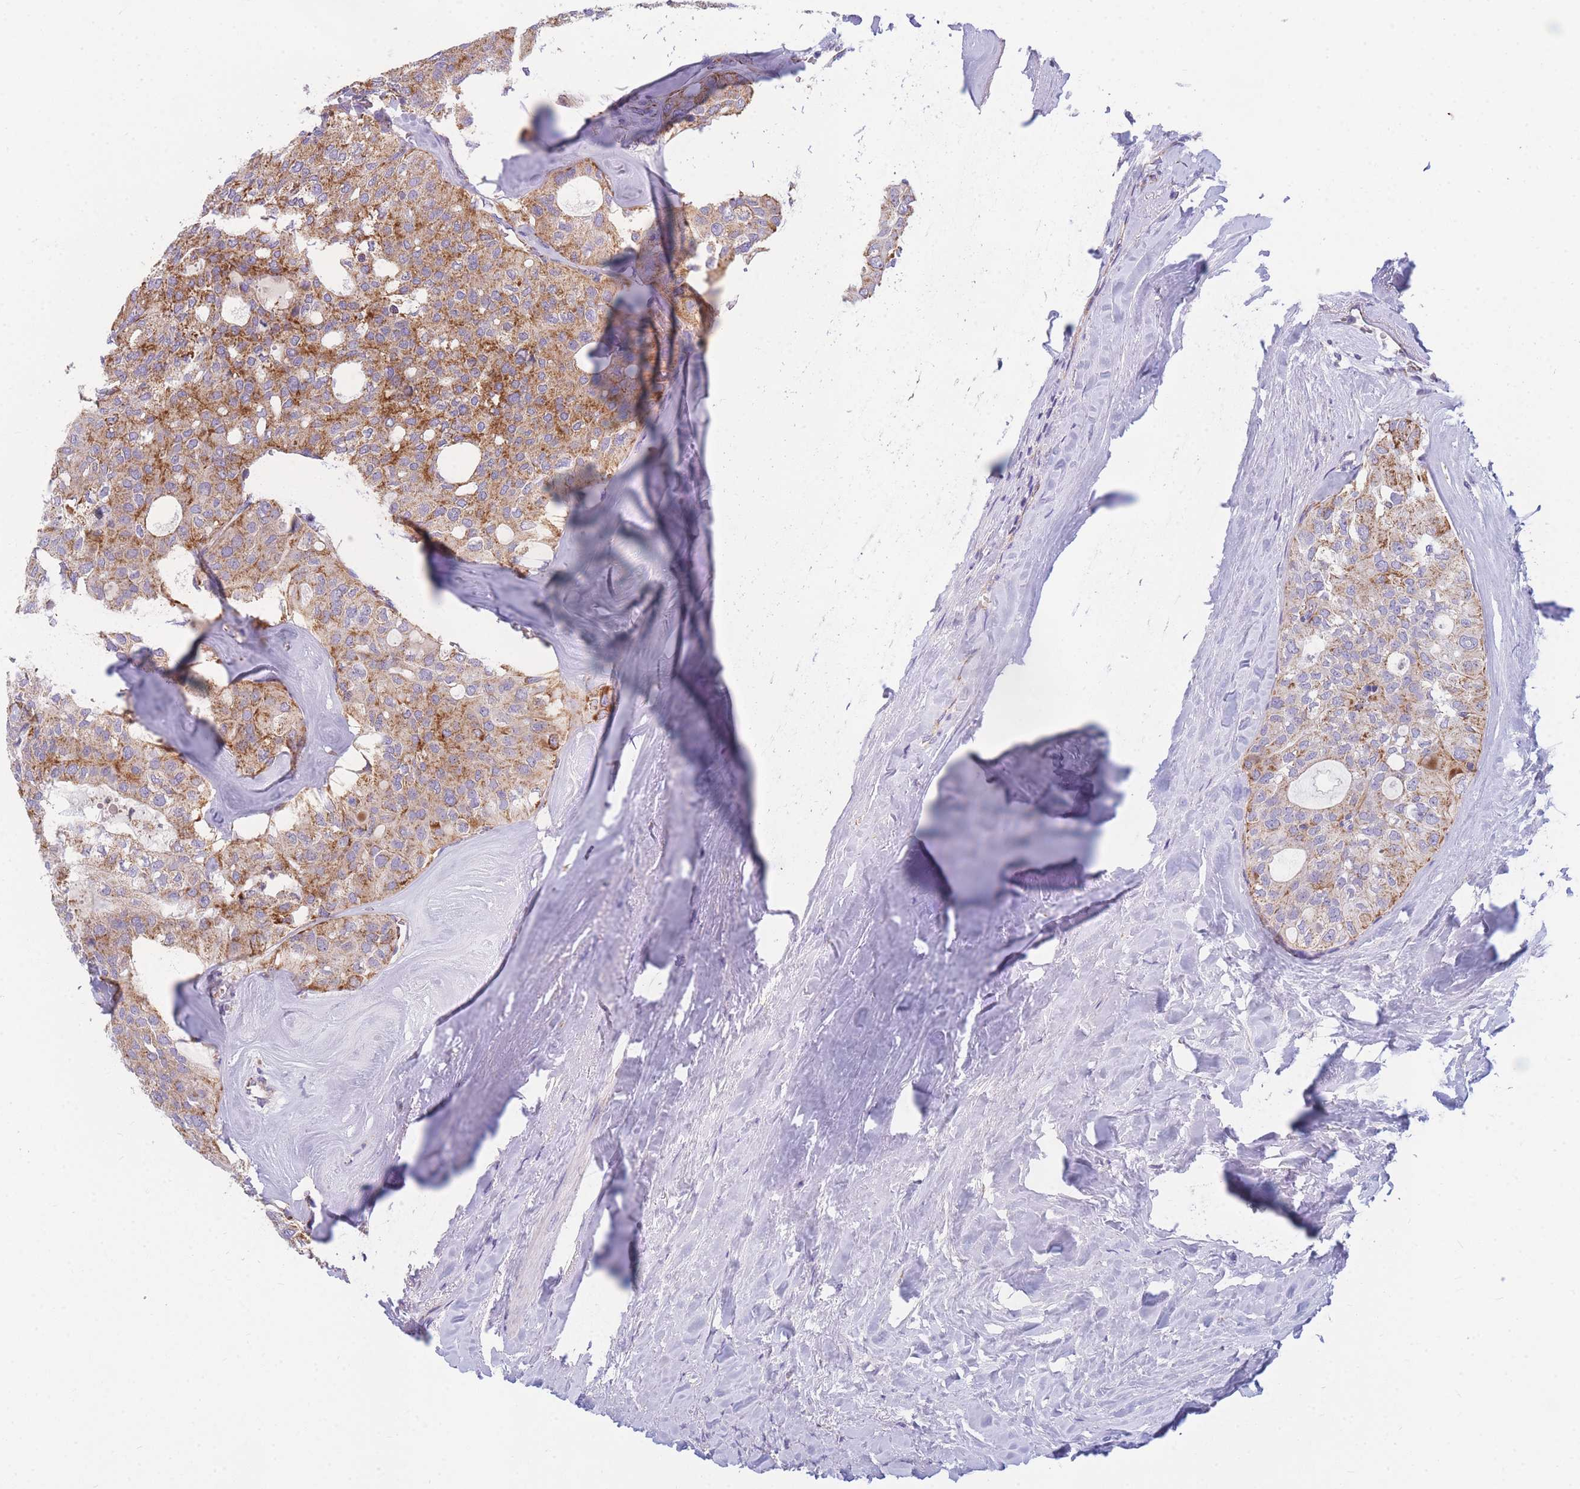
{"staining": {"intensity": "moderate", "quantity": ">75%", "location": "cytoplasmic/membranous"}, "tissue": "thyroid cancer", "cell_type": "Tumor cells", "image_type": "cancer", "snomed": [{"axis": "morphology", "description": "Follicular adenoma carcinoma, NOS"}, {"axis": "topography", "description": "Thyroid gland"}], "caption": "Follicular adenoma carcinoma (thyroid) stained with a protein marker exhibits moderate staining in tumor cells.", "gene": "MRPS11", "patient": {"sex": "male", "age": 75}}